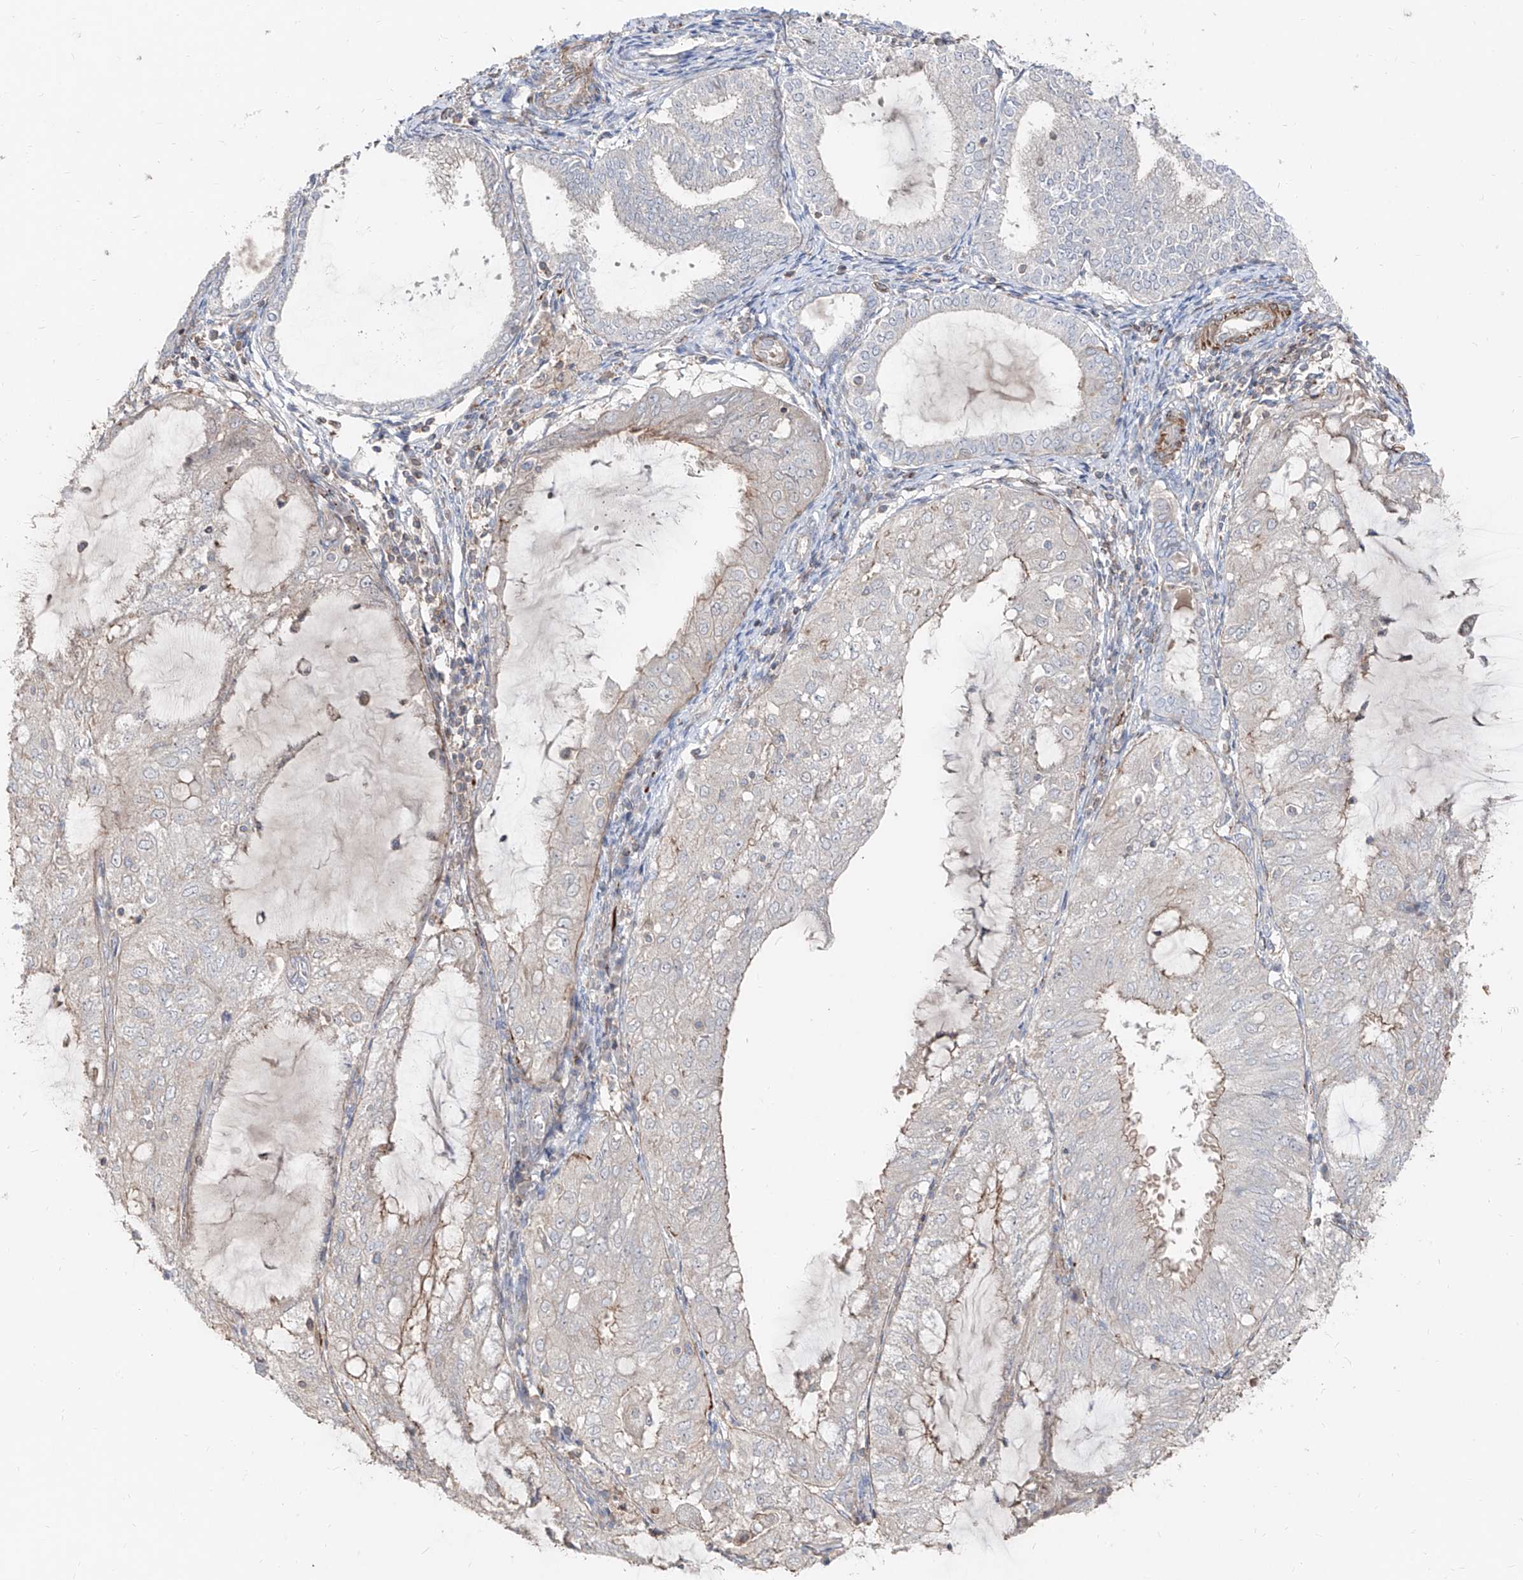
{"staining": {"intensity": "weak", "quantity": "<25%", "location": "cytoplasmic/membranous"}, "tissue": "endometrial cancer", "cell_type": "Tumor cells", "image_type": "cancer", "snomed": [{"axis": "morphology", "description": "Adenocarcinoma, NOS"}, {"axis": "topography", "description": "Endometrium"}], "caption": "A high-resolution histopathology image shows IHC staining of endometrial cancer, which displays no significant expression in tumor cells. The staining was performed using DAB to visualize the protein expression in brown, while the nuclei were stained in blue with hematoxylin (Magnification: 20x).", "gene": "UFD1", "patient": {"sex": "female", "age": 81}}